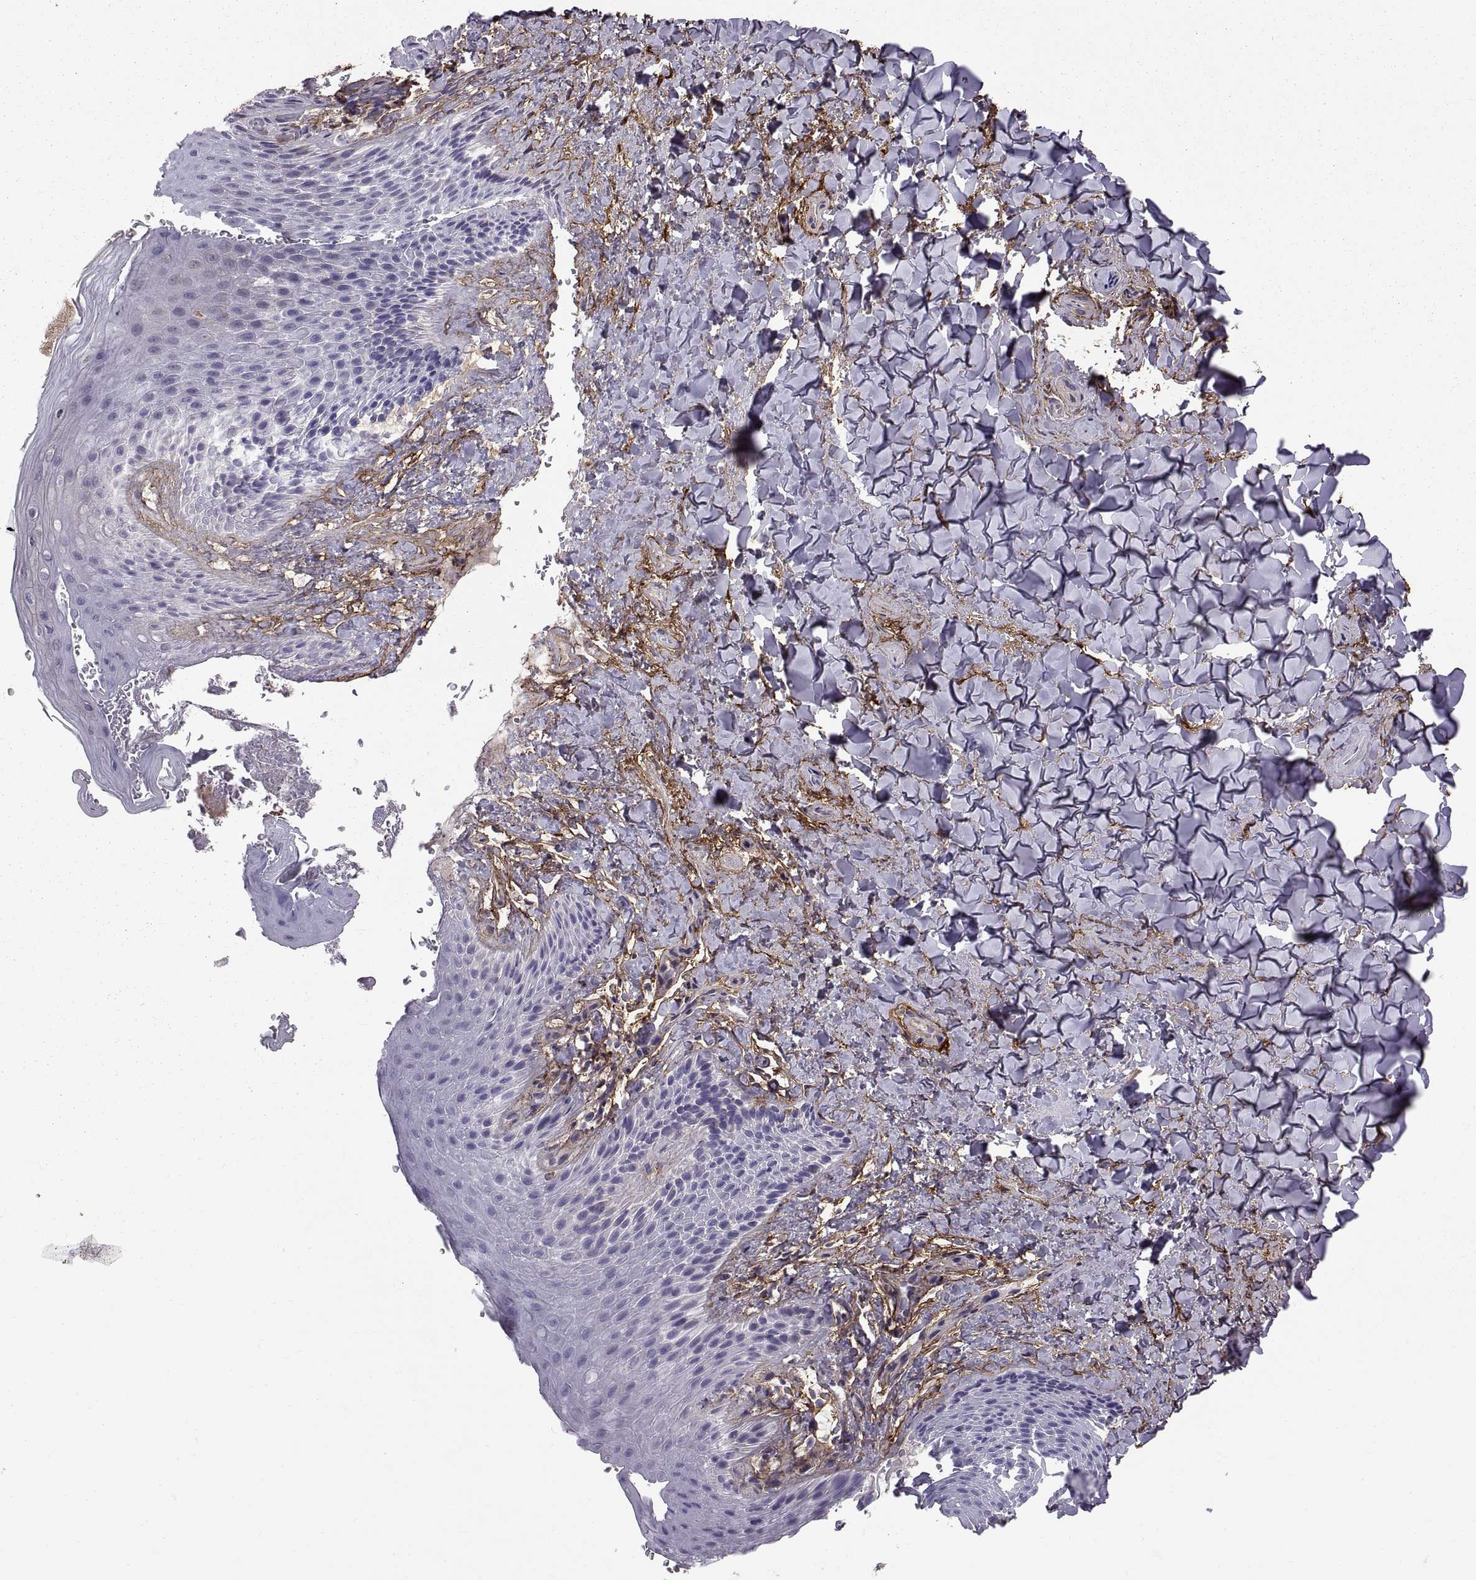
{"staining": {"intensity": "negative", "quantity": "none", "location": "none"}, "tissue": "skin", "cell_type": "Epidermal cells", "image_type": "normal", "snomed": [{"axis": "morphology", "description": "Normal tissue, NOS"}, {"axis": "topography", "description": "Anal"}], "caption": "Immunohistochemistry (IHC) image of benign skin: skin stained with DAB (3,3'-diaminobenzidine) demonstrates no significant protein positivity in epidermal cells. (DAB (3,3'-diaminobenzidine) immunohistochemistry, high magnification).", "gene": "EMILIN2", "patient": {"sex": "male", "age": 36}}